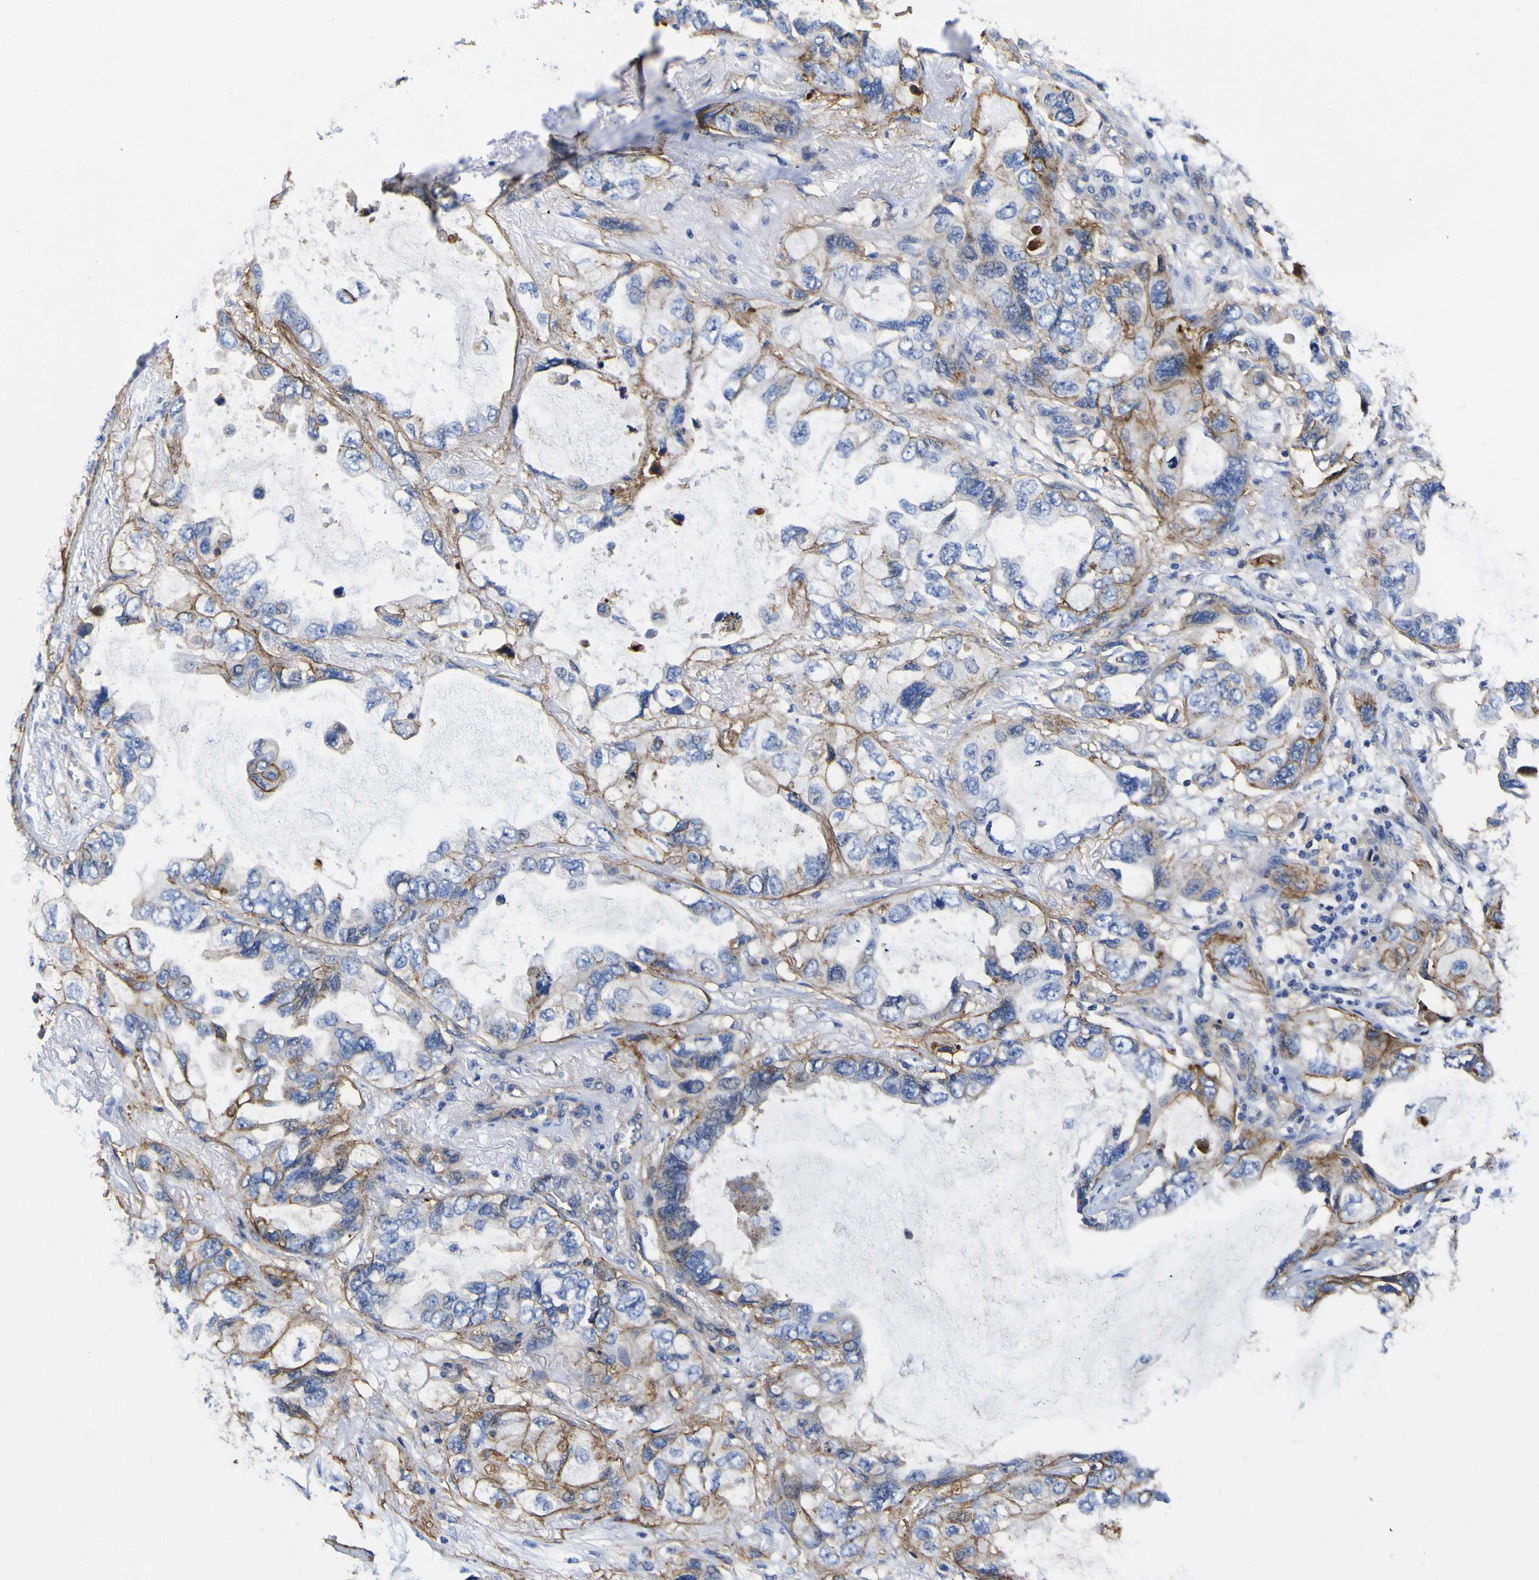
{"staining": {"intensity": "moderate", "quantity": "25%-75%", "location": "cytoplasmic/membranous"}, "tissue": "lung cancer", "cell_type": "Tumor cells", "image_type": "cancer", "snomed": [{"axis": "morphology", "description": "Squamous cell carcinoma, NOS"}, {"axis": "topography", "description": "Lung"}], "caption": "This is an image of immunohistochemistry staining of lung squamous cell carcinoma, which shows moderate staining in the cytoplasmic/membranous of tumor cells.", "gene": "CD151", "patient": {"sex": "female", "age": 73}}